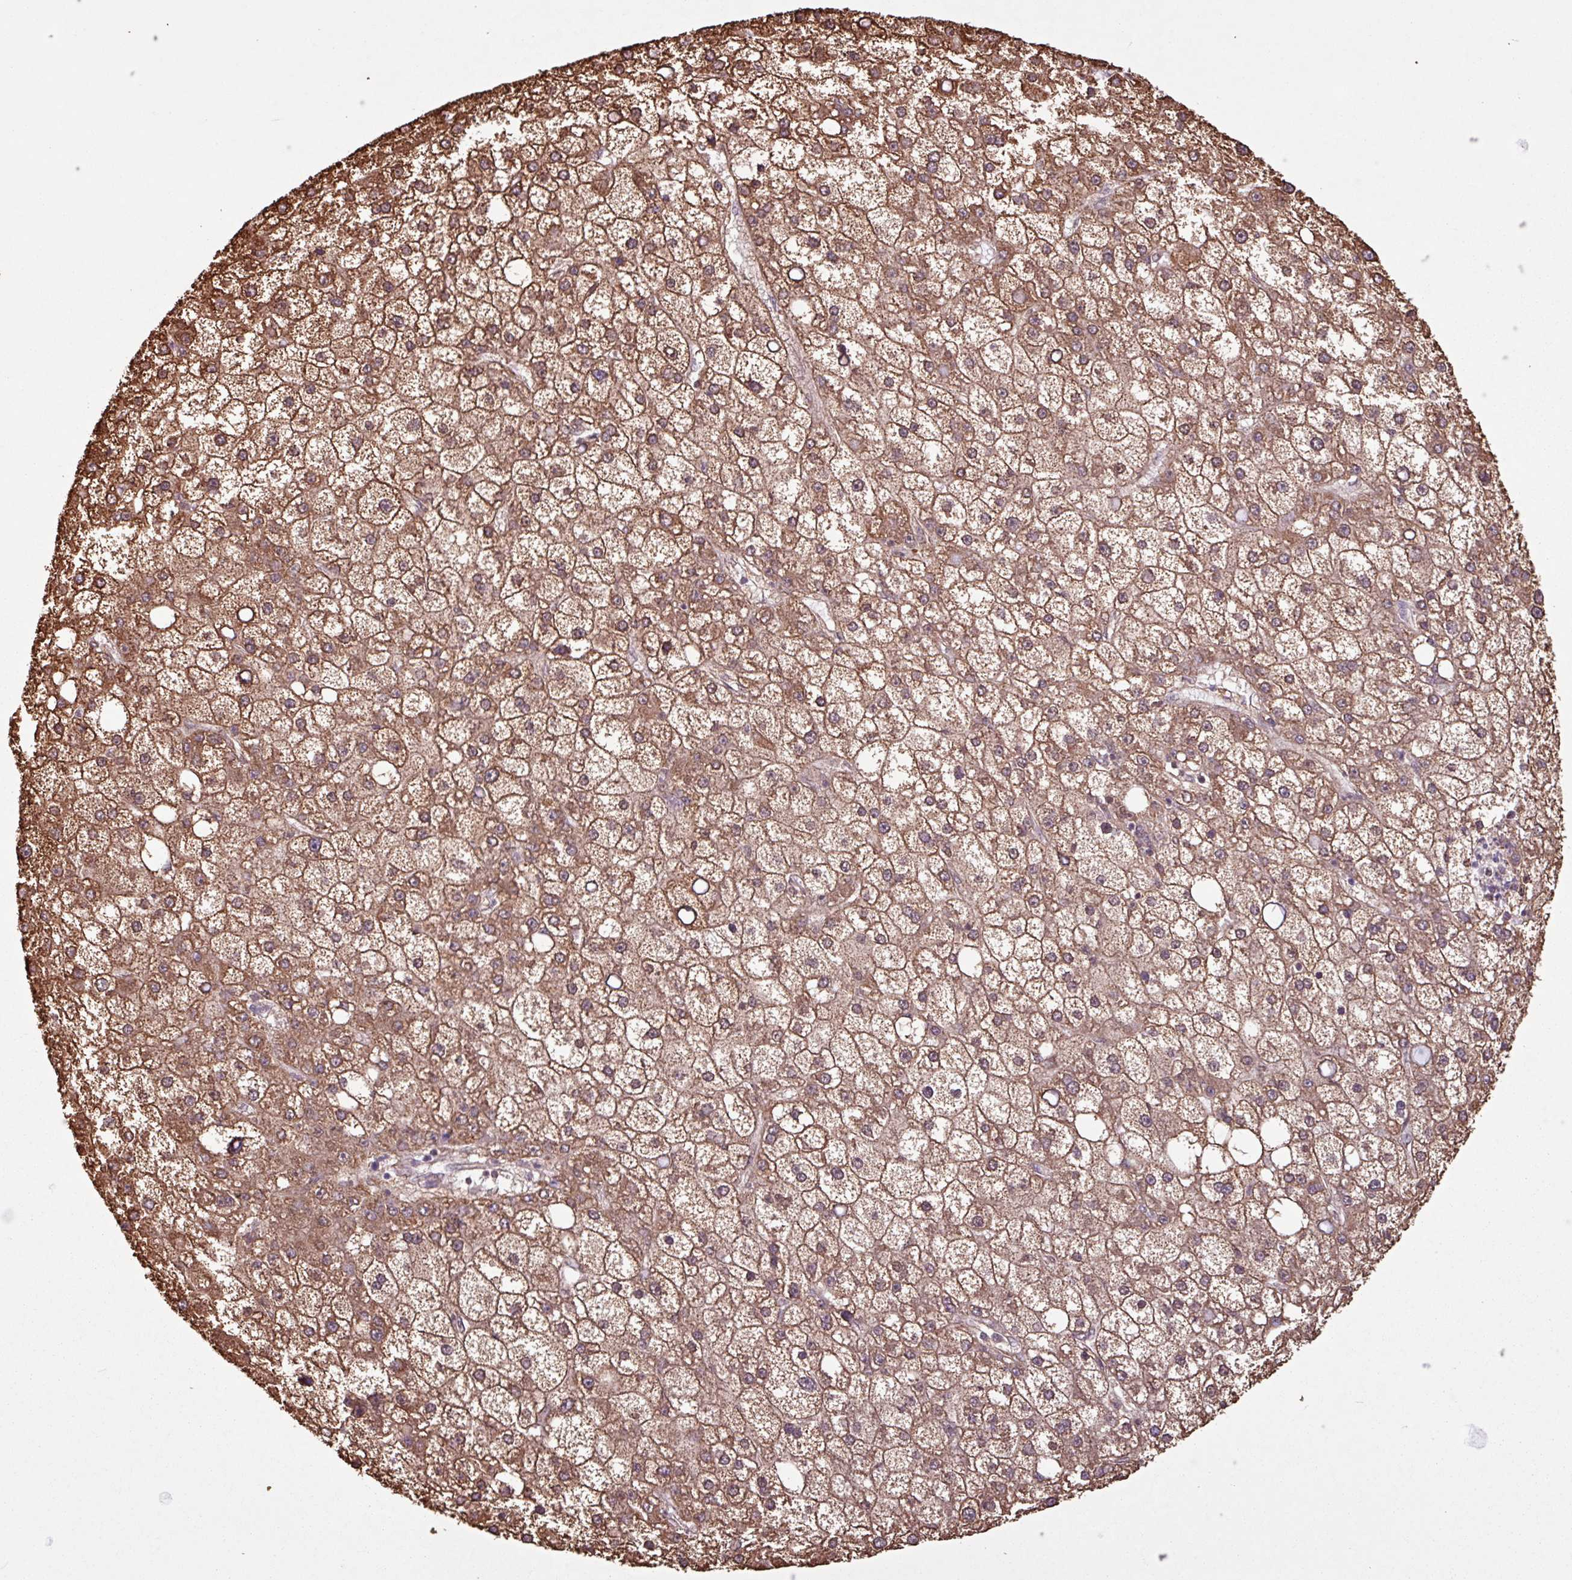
{"staining": {"intensity": "strong", "quantity": ">75%", "location": "cytoplasmic/membranous"}, "tissue": "liver cancer", "cell_type": "Tumor cells", "image_type": "cancer", "snomed": [{"axis": "morphology", "description": "Carcinoma, Hepatocellular, NOS"}, {"axis": "topography", "description": "Liver"}], "caption": "IHC image of neoplastic tissue: liver cancer stained using immunohistochemistry exhibits high levels of strong protein expression localized specifically in the cytoplasmic/membranous of tumor cells, appearing as a cytoplasmic/membranous brown color.", "gene": "ALG8", "patient": {"sex": "male", "age": 67}}